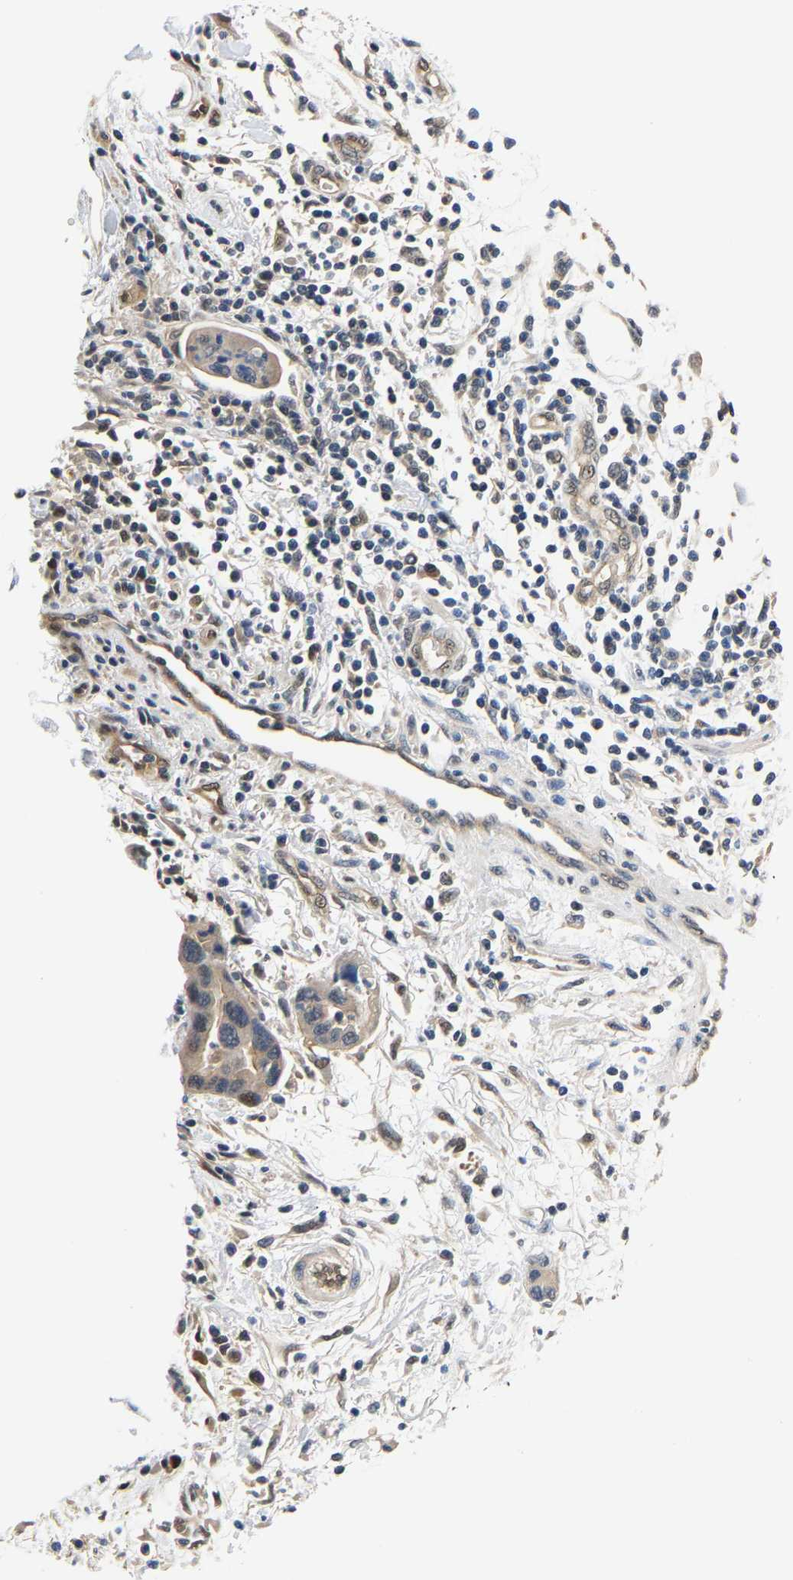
{"staining": {"intensity": "weak", "quantity": "25%-75%", "location": "cytoplasmic/membranous"}, "tissue": "pancreatic cancer", "cell_type": "Tumor cells", "image_type": "cancer", "snomed": [{"axis": "morphology", "description": "Normal tissue, NOS"}, {"axis": "morphology", "description": "Adenocarcinoma, NOS"}, {"axis": "topography", "description": "Pancreas"}], "caption": "The photomicrograph shows immunohistochemical staining of adenocarcinoma (pancreatic). There is weak cytoplasmic/membranous positivity is present in approximately 25%-75% of tumor cells.", "gene": "ARHGEF12", "patient": {"sex": "female", "age": 71}}